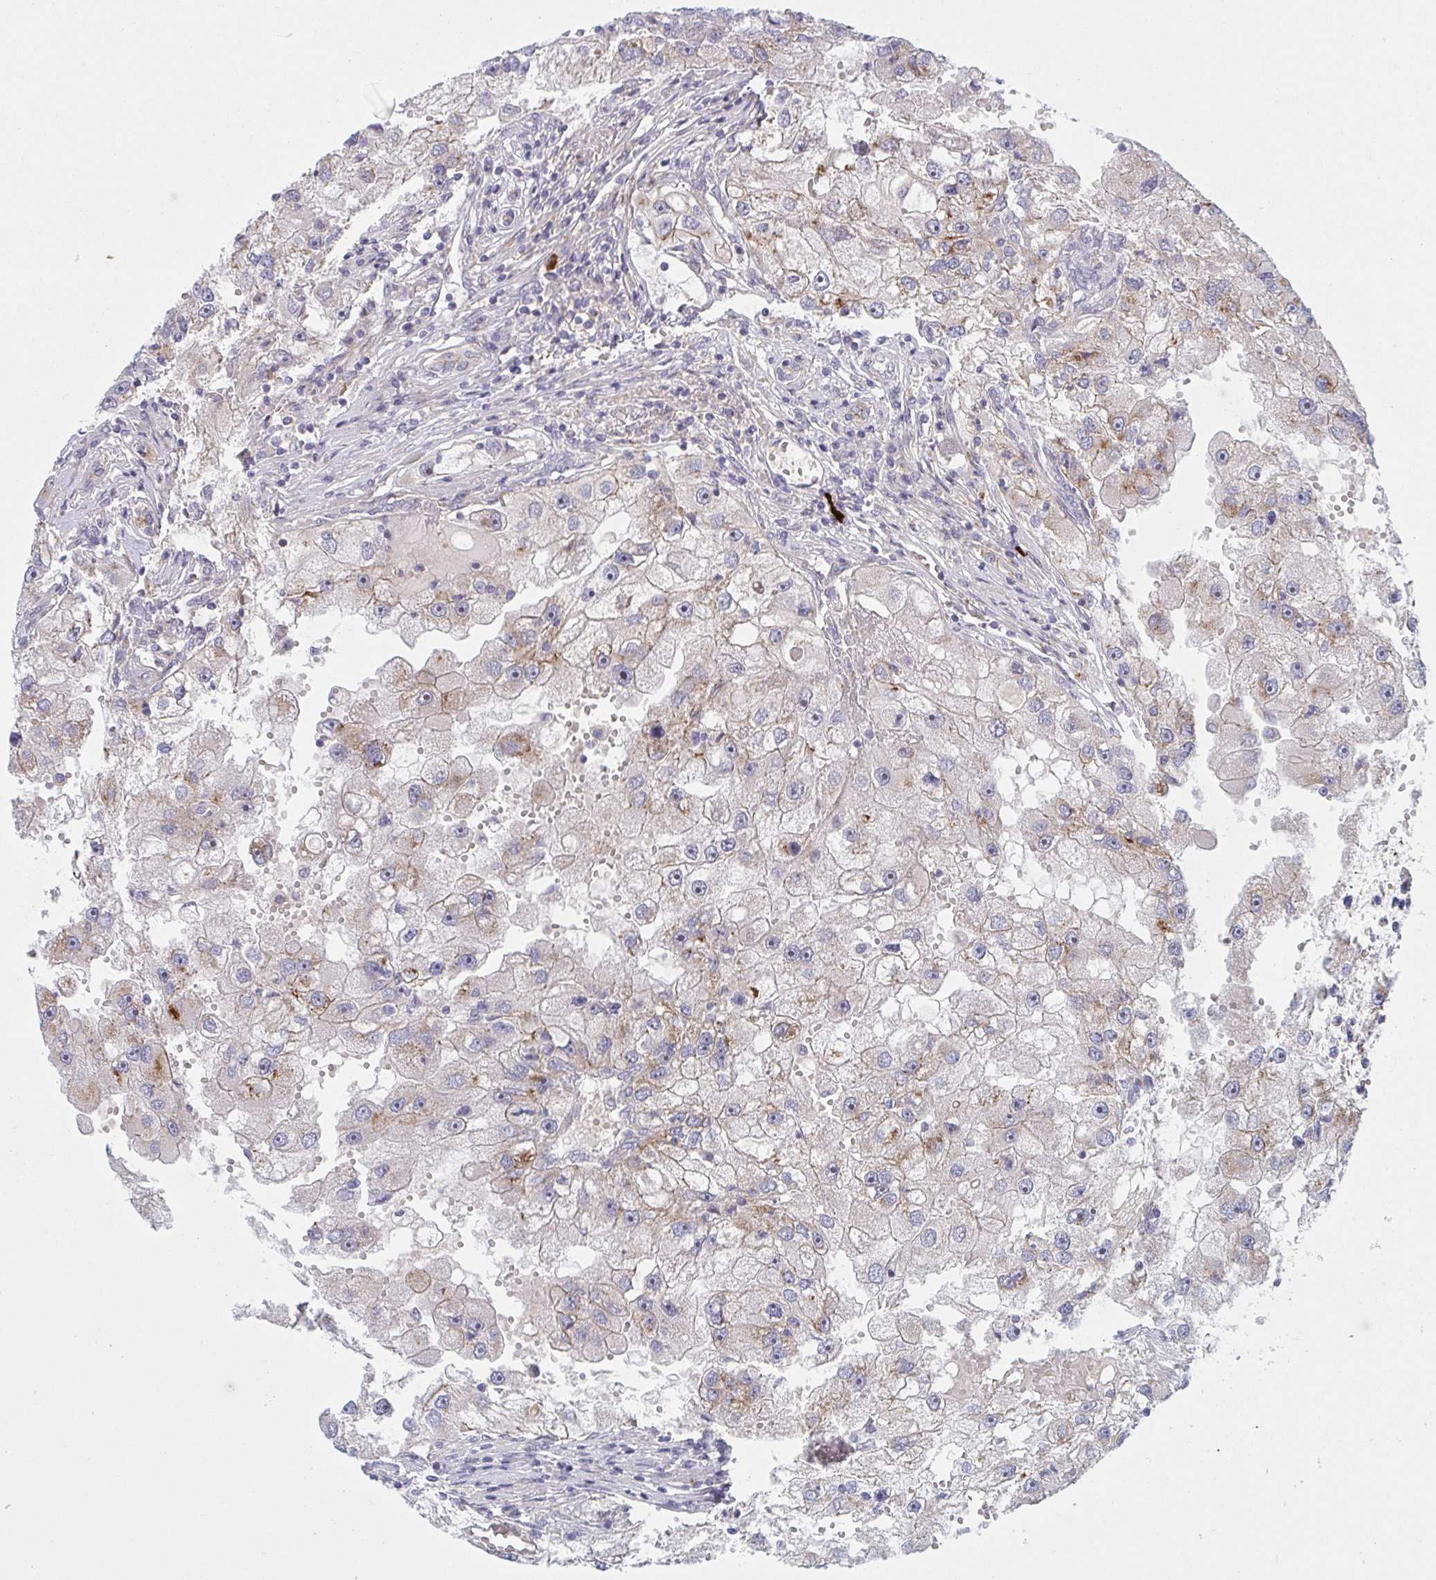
{"staining": {"intensity": "moderate", "quantity": "<25%", "location": "cytoplasmic/membranous"}, "tissue": "renal cancer", "cell_type": "Tumor cells", "image_type": "cancer", "snomed": [{"axis": "morphology", "description": "Adenocarcinoma, NOS"}, {"axis": "topography", "description": "Kidney"}], "caption": "The micrograph reveals staining of renal cancer (adenocarcinoma), revealing moderate cytoplasmic/membranous protein expression (brown color) within tumor cells. (IHC, brightfield microscopy, high magnification).", "gene": "TNFSF4", "patient": {"sex": "male", "age": 63}}